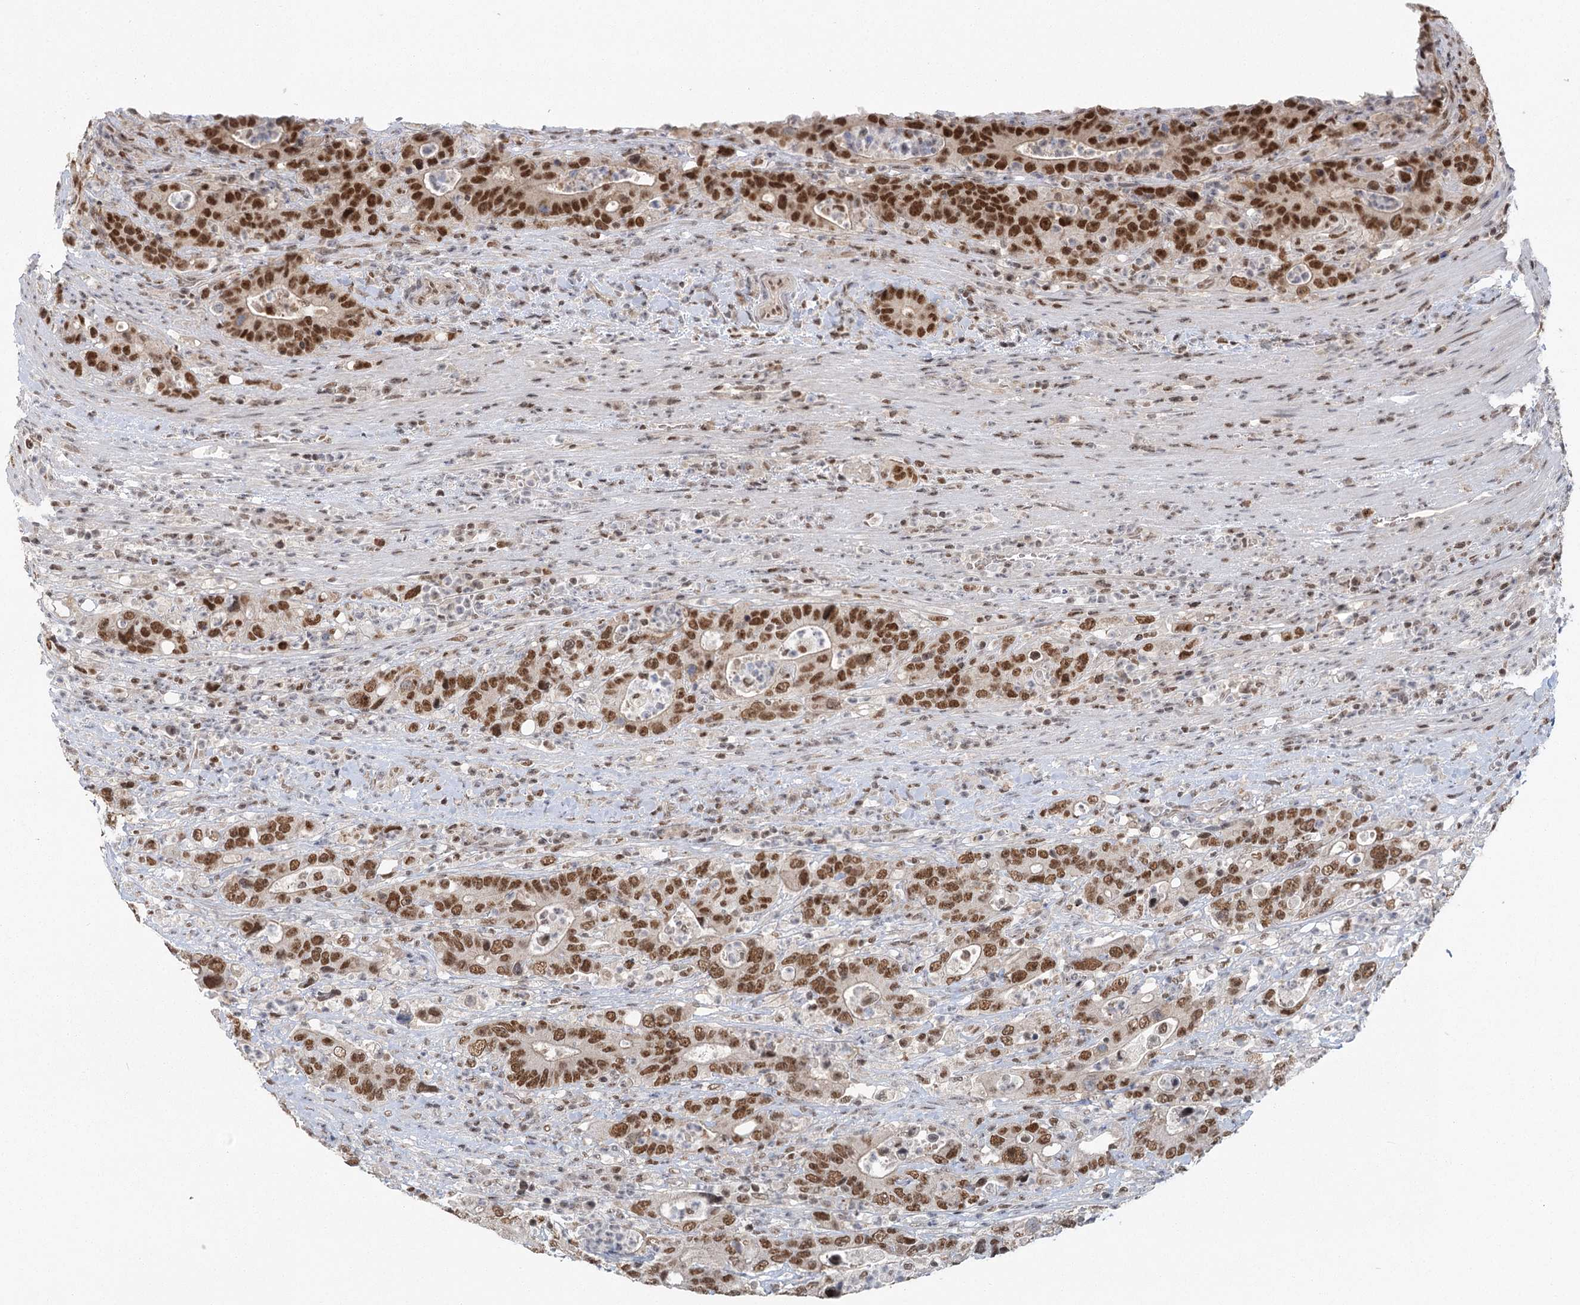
{"staining": {"intensity": "moderate", "quantity": ">75%", "location": "nuclear"}, "tissue": "colorectal cancer", "cell_type": "Tumor cells", "image_type": "cancer", "snomed": [{"axis": "morphology", "description": "Adenocarcinoma, NOS"}, {"axis": "topography", "description": "Colon"}], "caption": "This micrograph reveals IHC staining of adenocarcinoma (colorectal), with medium moderate nuclear positivity in about >75% of tumor cells.", "gene": "PDS5A", "patient": {"sex": "female", "age": 75}}